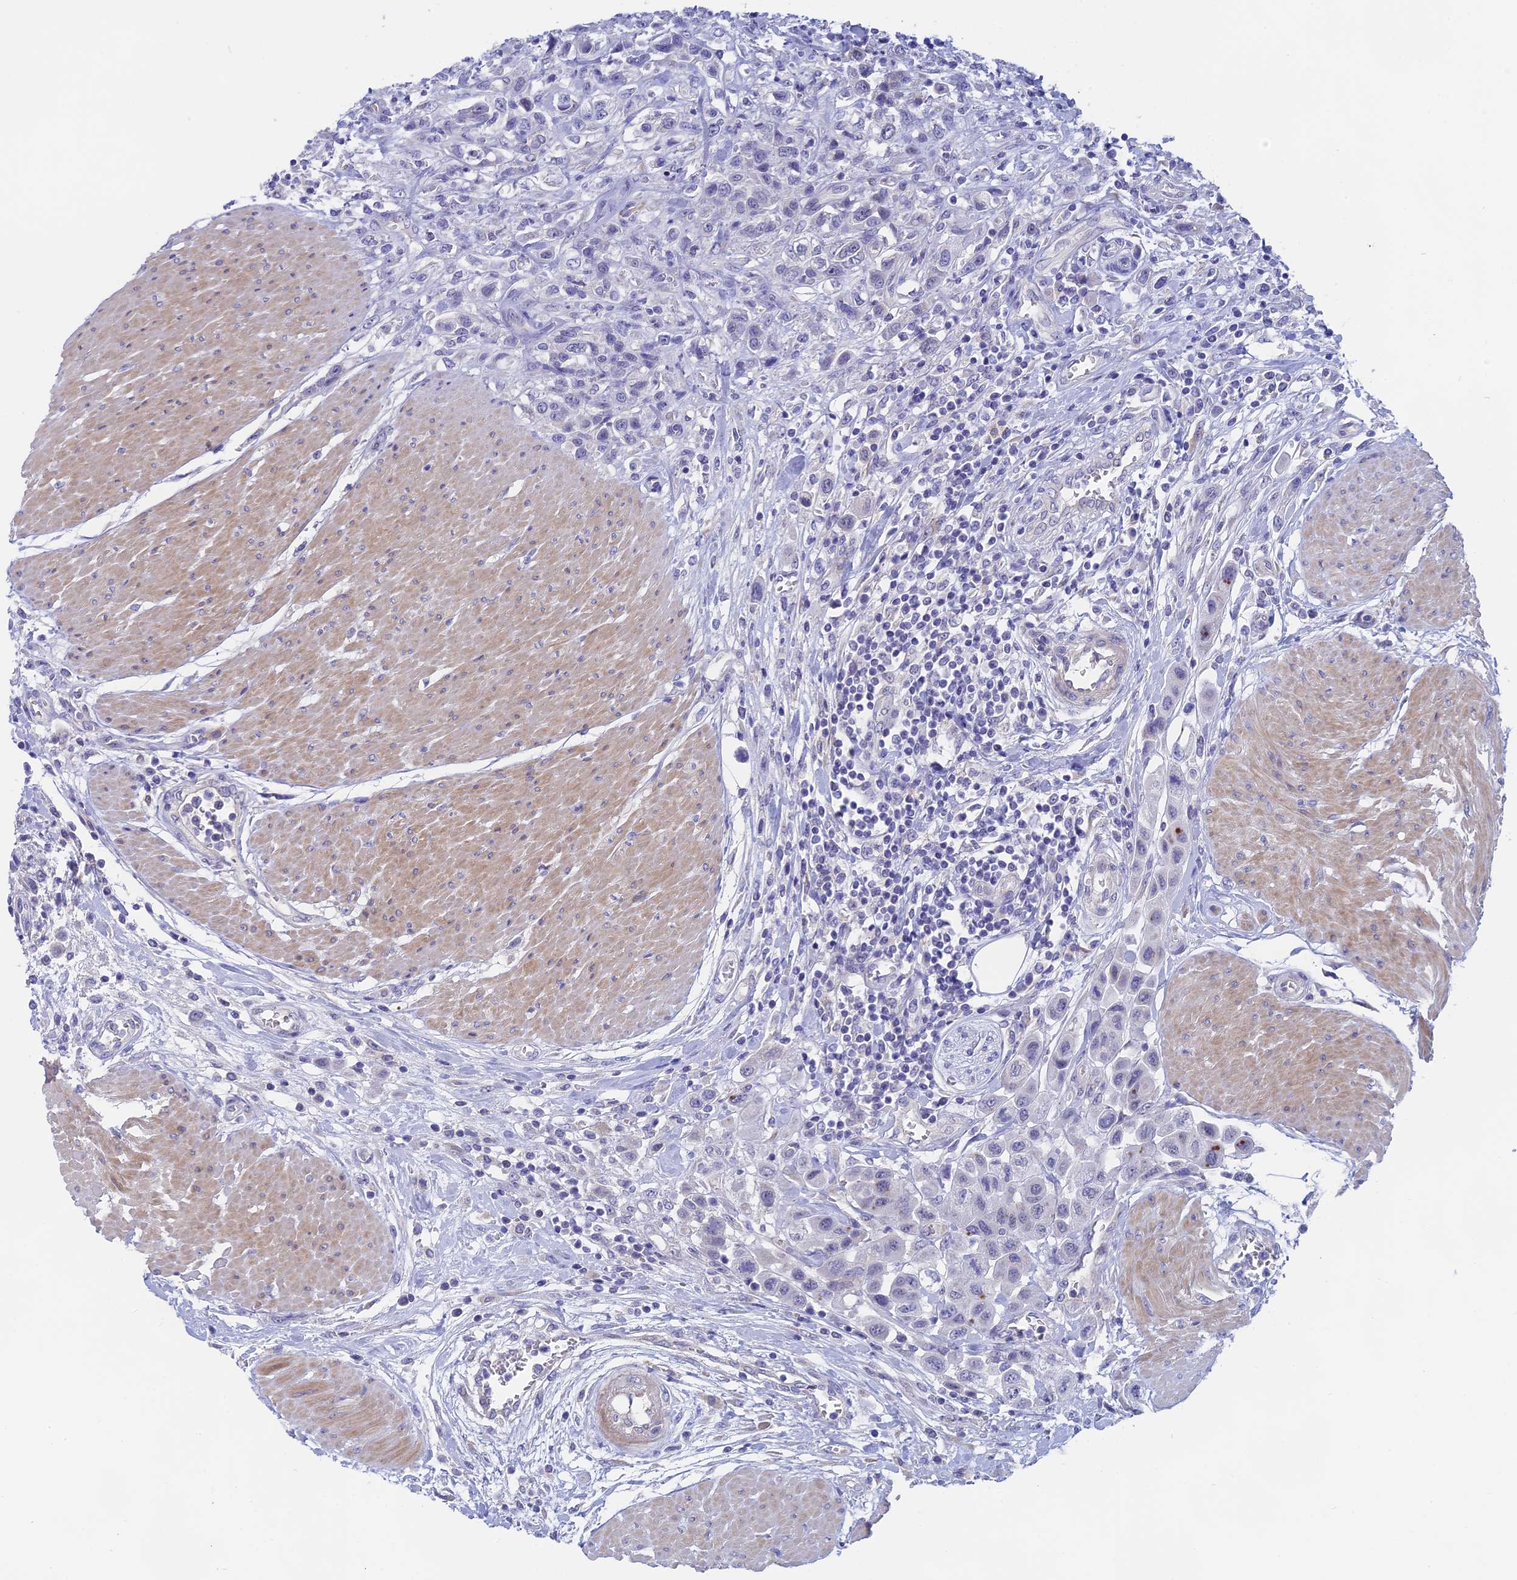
{"staining": {"intensity": "negative", "quantity": "none", "location": "none"}, "tissue": "urothelial cancer", "cell_type": "Tumor cells", "image_type": "cancer", "snomed": [{"axis": "morphology", "description": "Urothelial carcinoma, High grade"}, {"axis": "topography", "description": "Urinary bladder"}], "caption": "Tumor cells are negative for brown protein staining in high-grade urothelial carcinoma.", "gene": "GLB1L", "patient": {"sex": "male", "age": 50}}